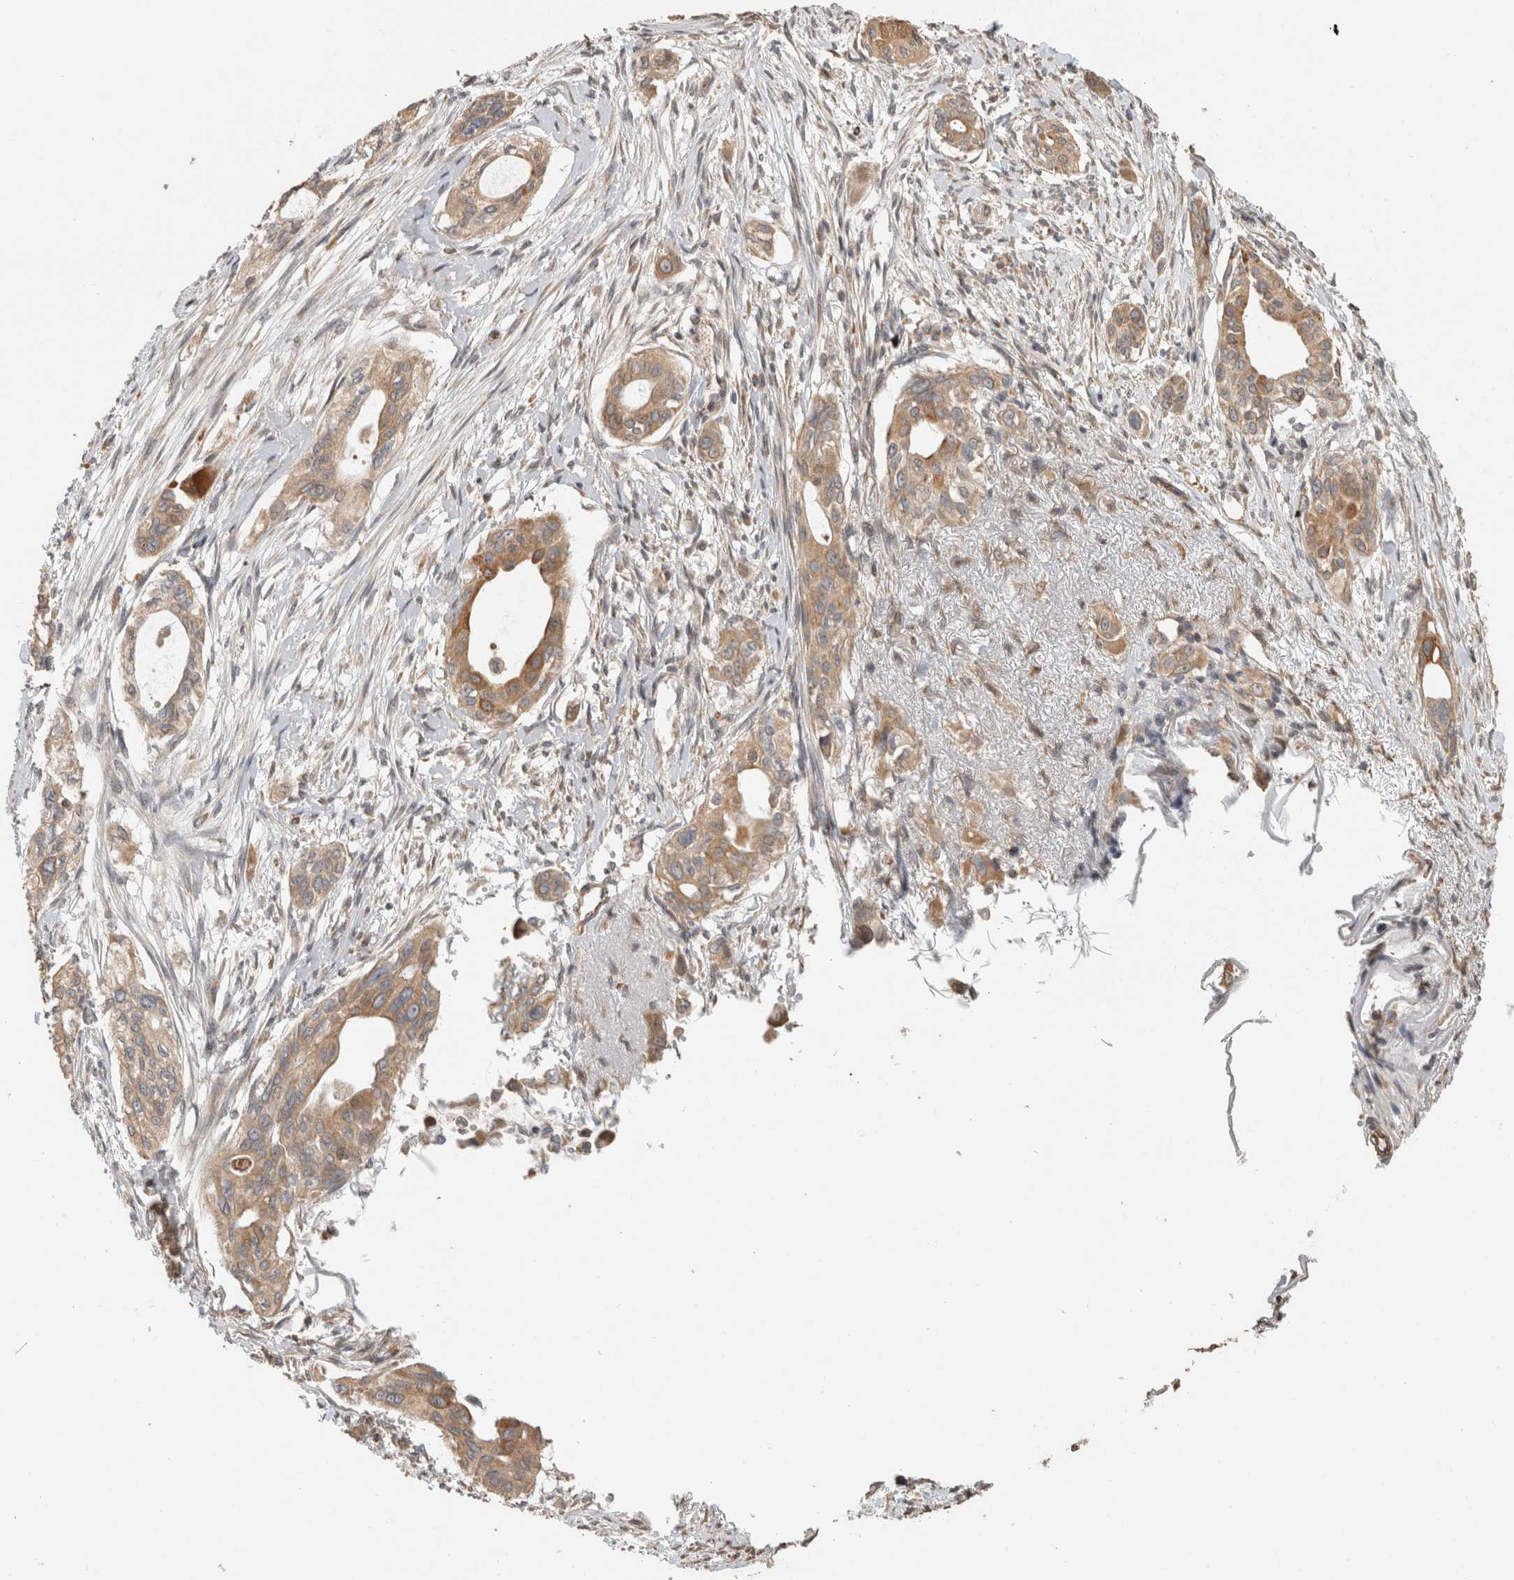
{"staining": {"intensity": "moderate", "quantity": ">75%", "location": "cytoplasmic/membranous"}, "tissue": "pancreatic cancer", "cell_type": "Tumor cells", "image_type": "cancer", "snomed": [{"axis": "morphology", "description": "Adenocarcinoma, NOS"}, {"axis": "topography", "description": "Pancreas"}], "caption": "Protein expression analysis of human pancreatic cancer (adenocarcinoma) reveals moderate cytoplasmic/membranous positivity in approximately >75% of tumor cells.", "gene": "GINS4", "patient": {"sex": "female", "age": 60}}